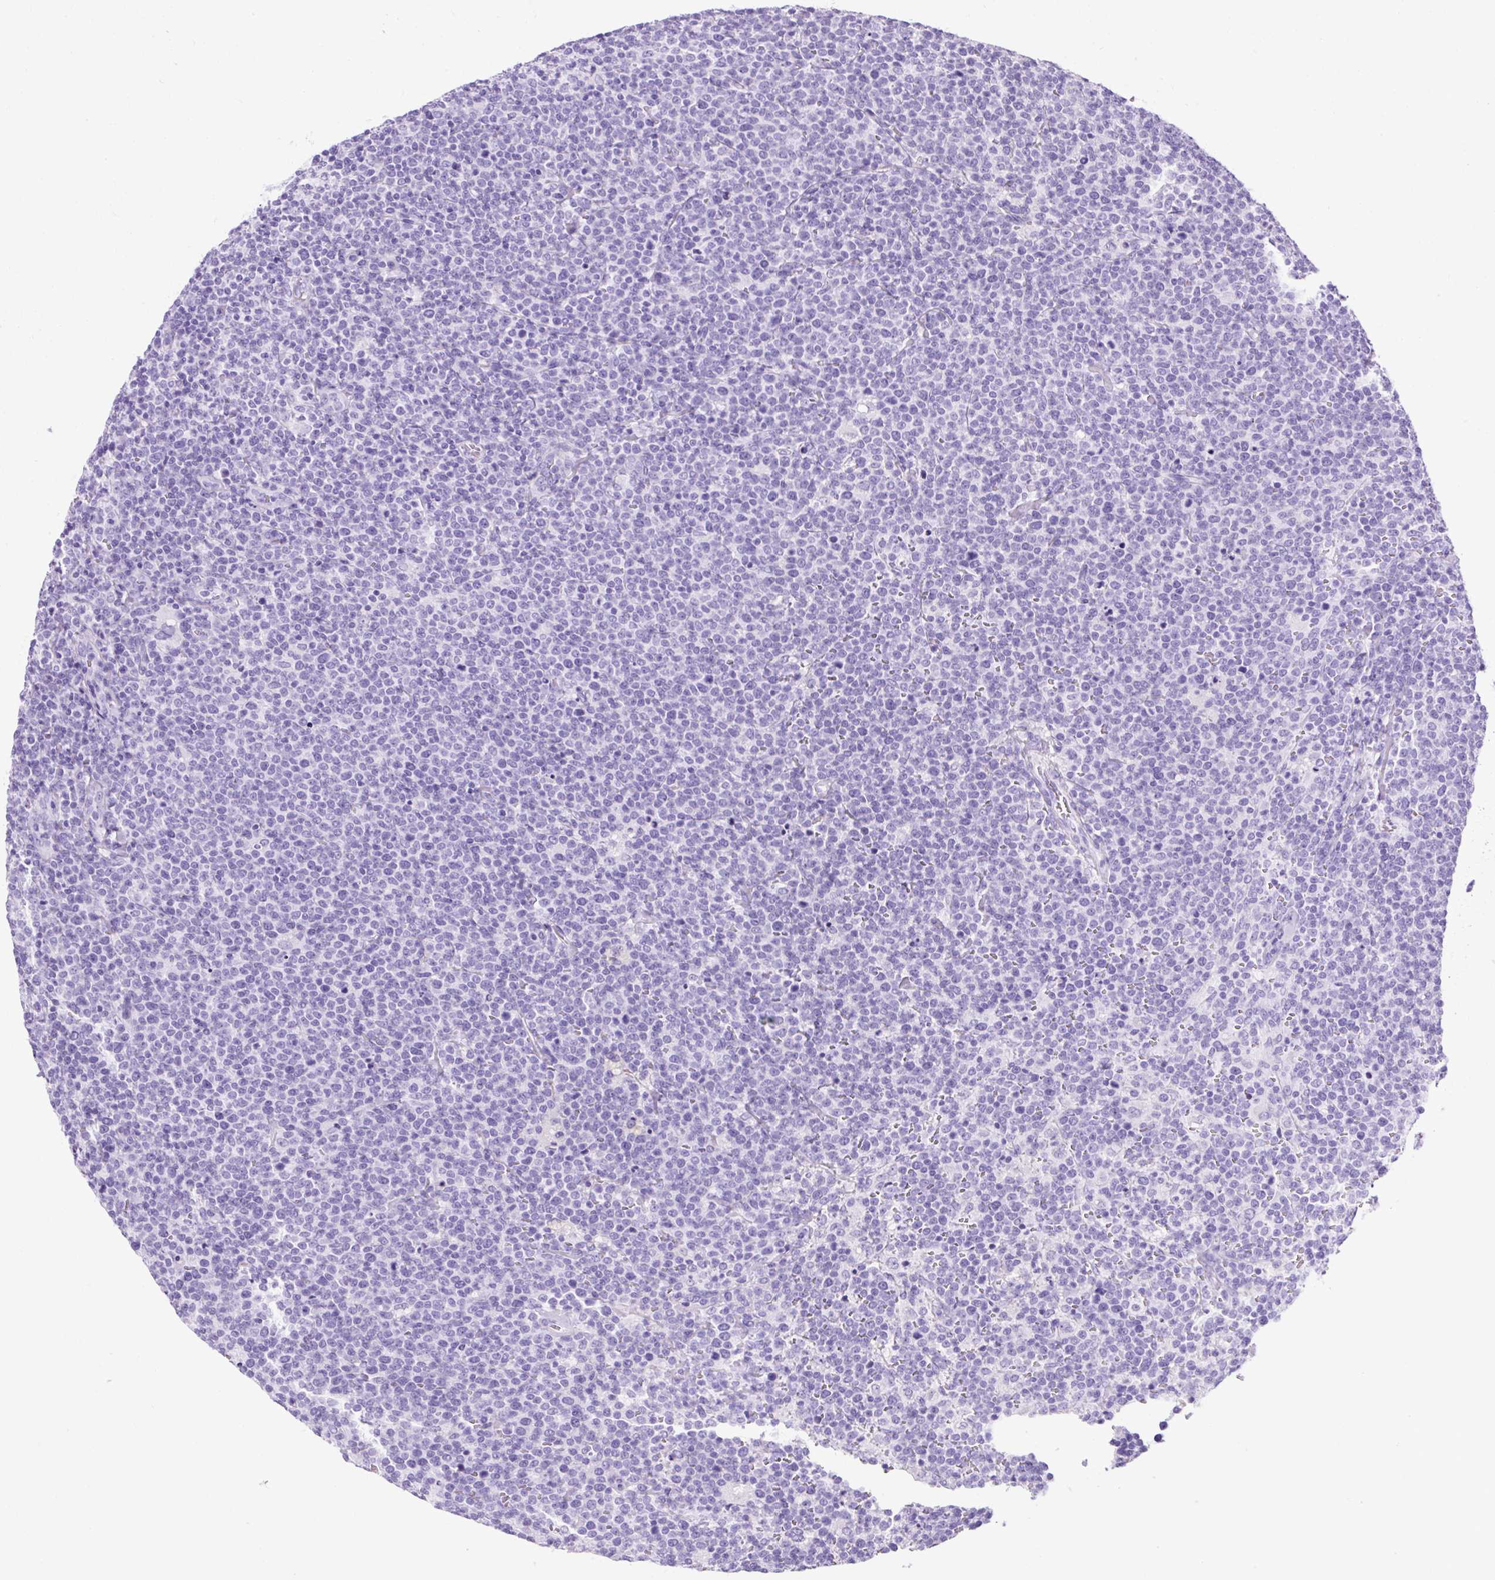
{"staining": {"intensity": "negative", "quantity": "none", "location": "none"}, "tissue": "lymphoma", "cell_type": "Tumor cells", "image_type": "cancer", "snomed": [{"axis": "morphology", "description": "Malignant lymphoma, non-Hodgkin's type, High grade"}, {"axis": "topography", "description": "Lymph node"}], "caption": "A high-resolution photomicrograph shows IHC staining of lymphoma, which demonstrates no significant expression in tumor cells. (DAB (3,3'-diaminobenzidine) immunohistochemistry visualized using brightfield microscopy, high magnification).", "gene": "KRT12", "patient": {"sex": "male", "age": 61}}